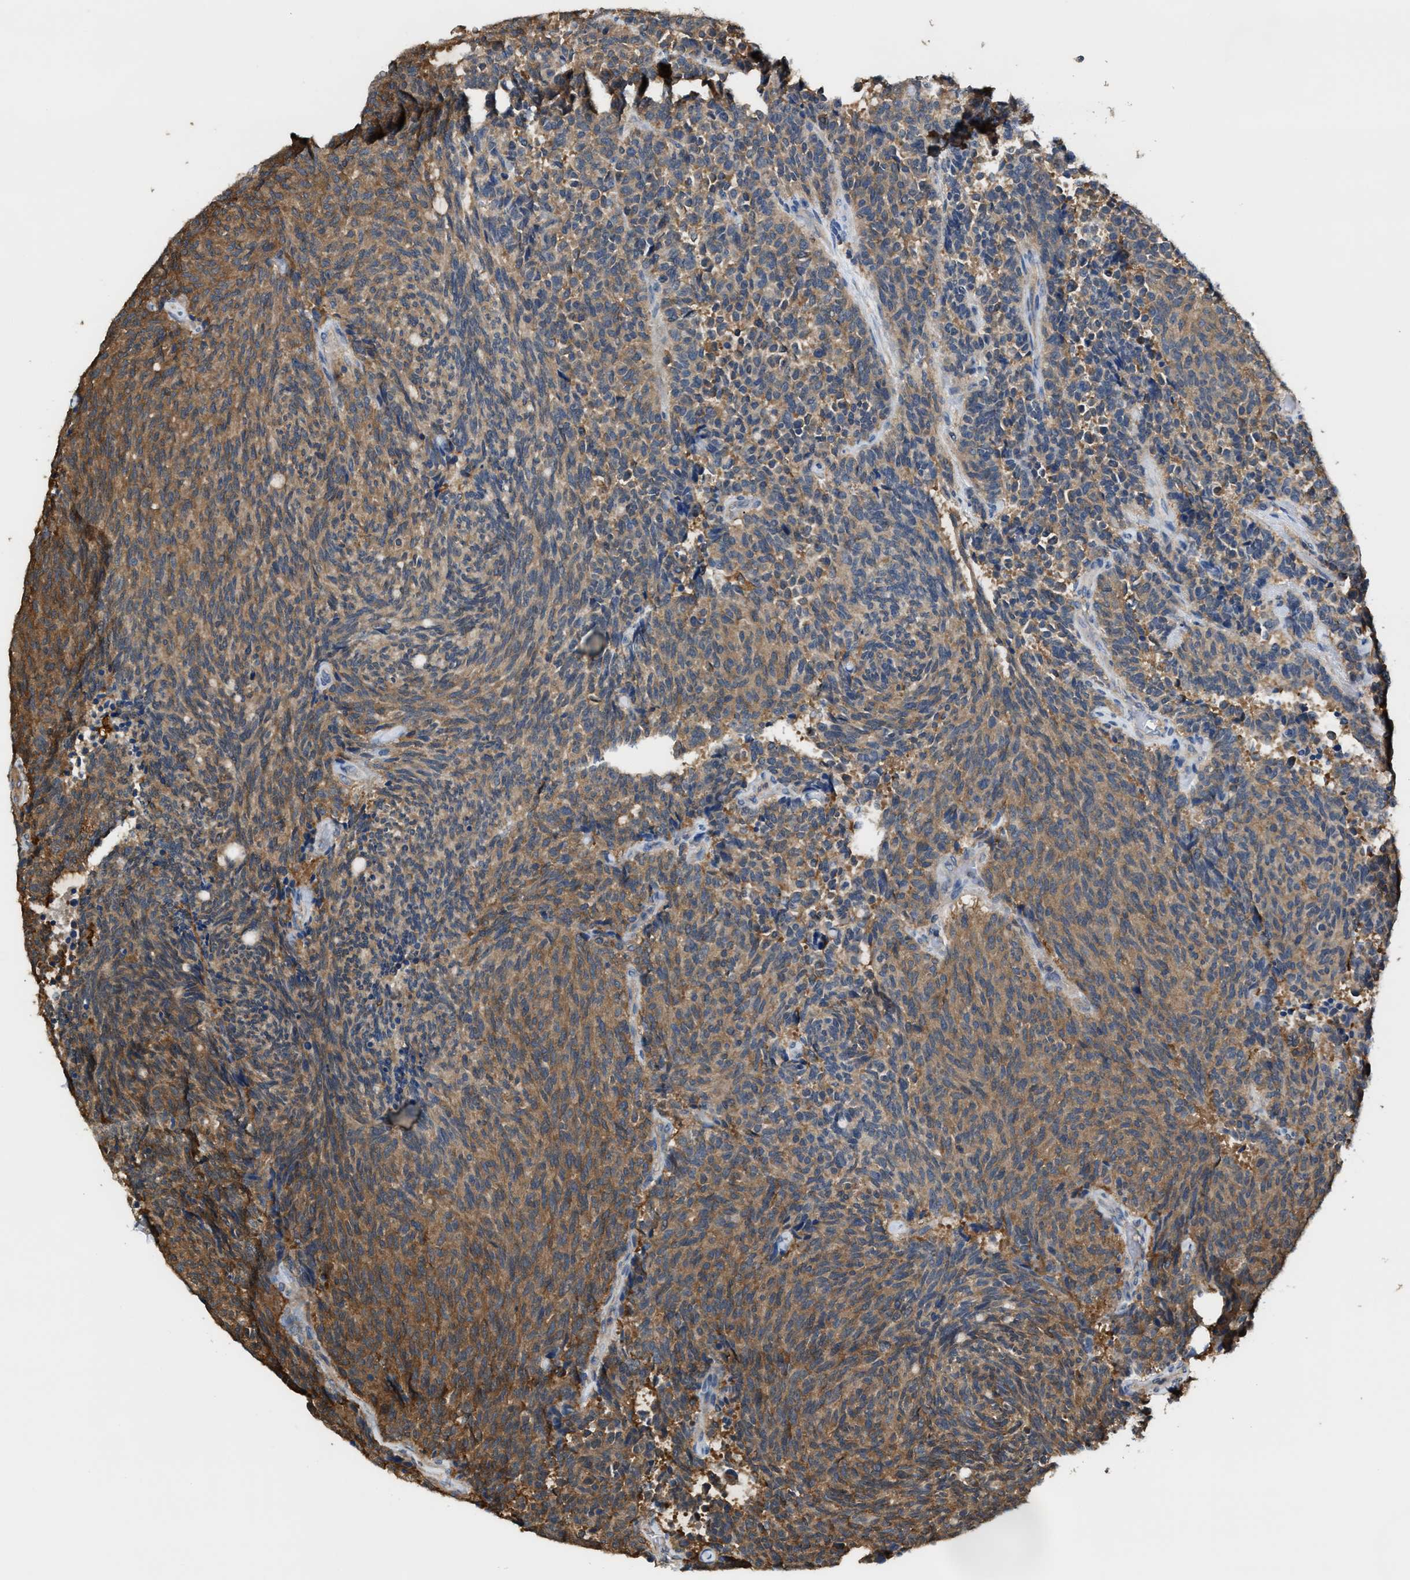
{"staining": {"intensity": "moderate", "quantity": ">75%", "location": "cytoplasmic/membranous"}, "tissue": "carcinoid", "cell_type": "Tumor cells", "image_type": "cancer", "snomed": [{"axis": "morphology", "description": "Carcinoid, malignant, NOS"}, {"axis": "topography", "description": "Pancreas"}], "caption": "Human malignant carcinoid stained with a protein marker reveals moderate staining in tumor cells.", "gene": "ATIC", "patient": {"sex": "female", "age": 54}}